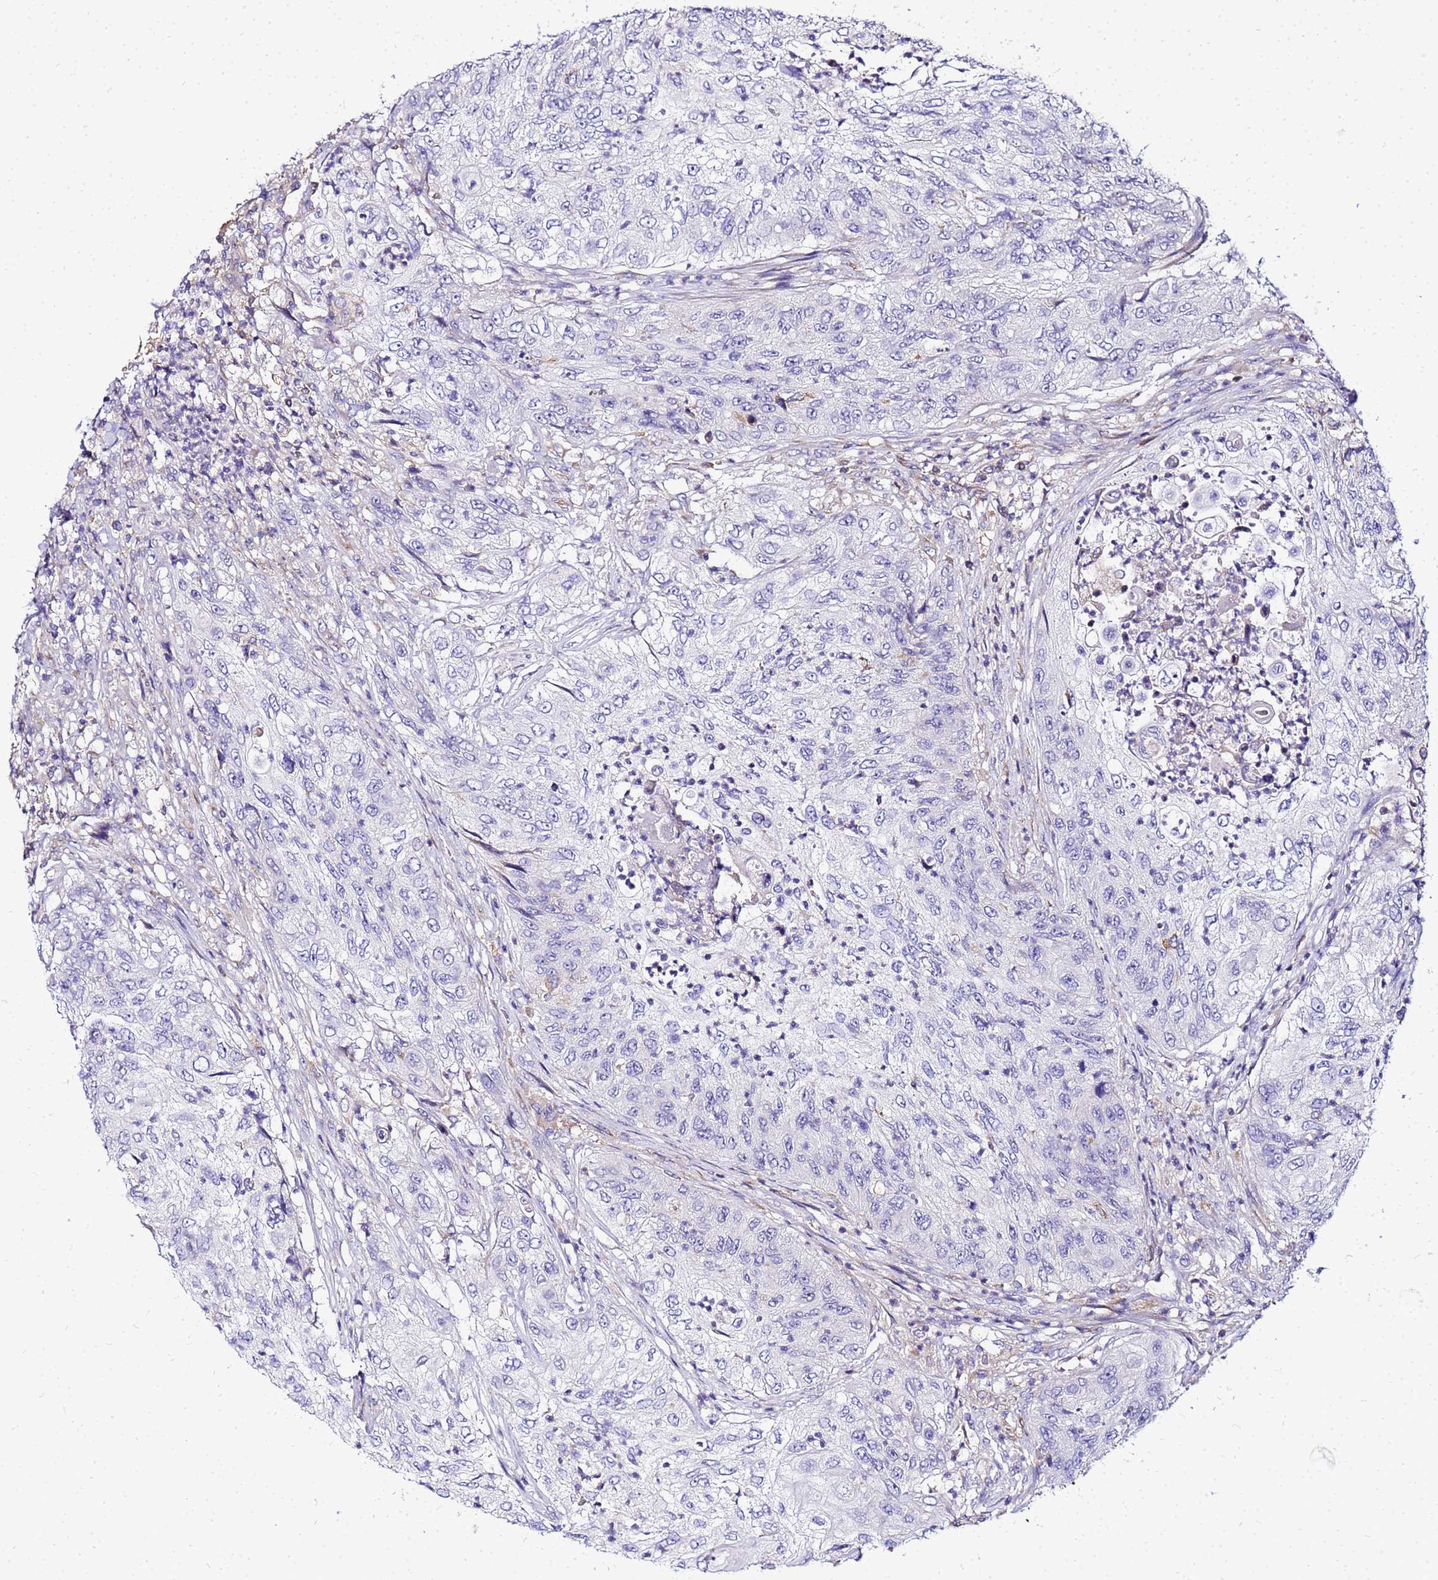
{"staining": {"intensity": "negative", "quantity": "none", "location": "none"}, "tissue": "urothelial cancer", "cell_type": "Tumor cells", "image_type": "cancer", "snomed": [{"axis": "morphology", "description": "Urothelial carcinoma, High grade"}, {"axis": "topography", "description": "Urinary bladder"}], "caption": "Immunohistochemistry image of human urothelial cancer stained for a protein (brown), which displays no staining in tumor cells.", "gene": "HERC5", "patient": {"sex": "female", "age": 60}}